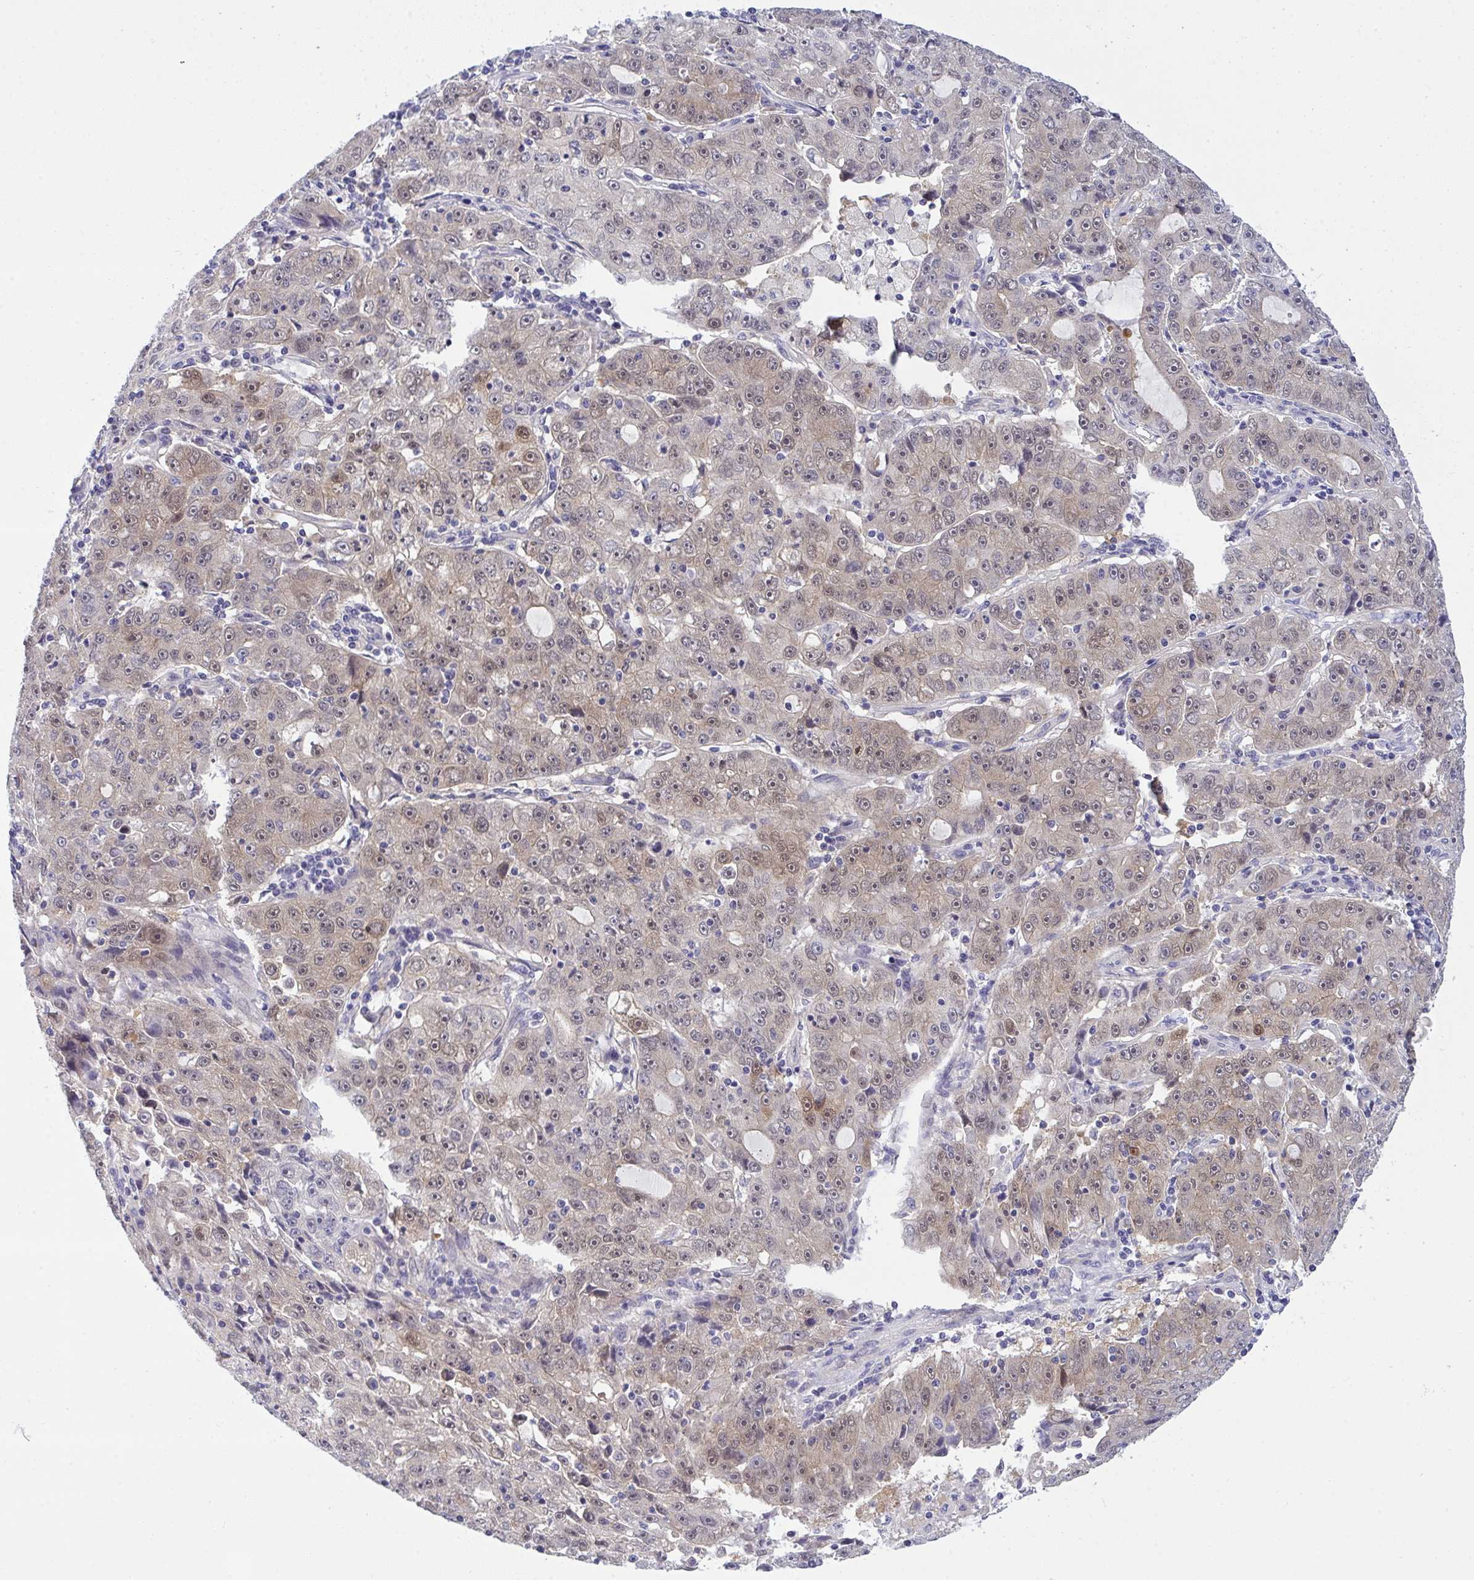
{"staining": {"intensity": "weak", "quantity": ">75%", "location": "cytoplasmic/membranous,nuclear"}, "tissue": "lung cancer", "cell_type": "Tumor cells", "image_type": "cancer", "snomed": [{"axis": "morphology", "description": "Normal morphology"}, {"axis": "morphology", "description": "Adenocarcinoma, NOS"}, {"axis": "topography", "description": "Lymph node"}, {"axis": "topography", "description": "Lung"}], "caption": "Immunohistochemical staining of adenocarcinoma (lung) exhibits weak cytoplasmic/membranous and nuclear protein expression in approximately >75% of tumor cells.", "gene": "HOXD12", "patient": {"sex": "female", "age": 57}}